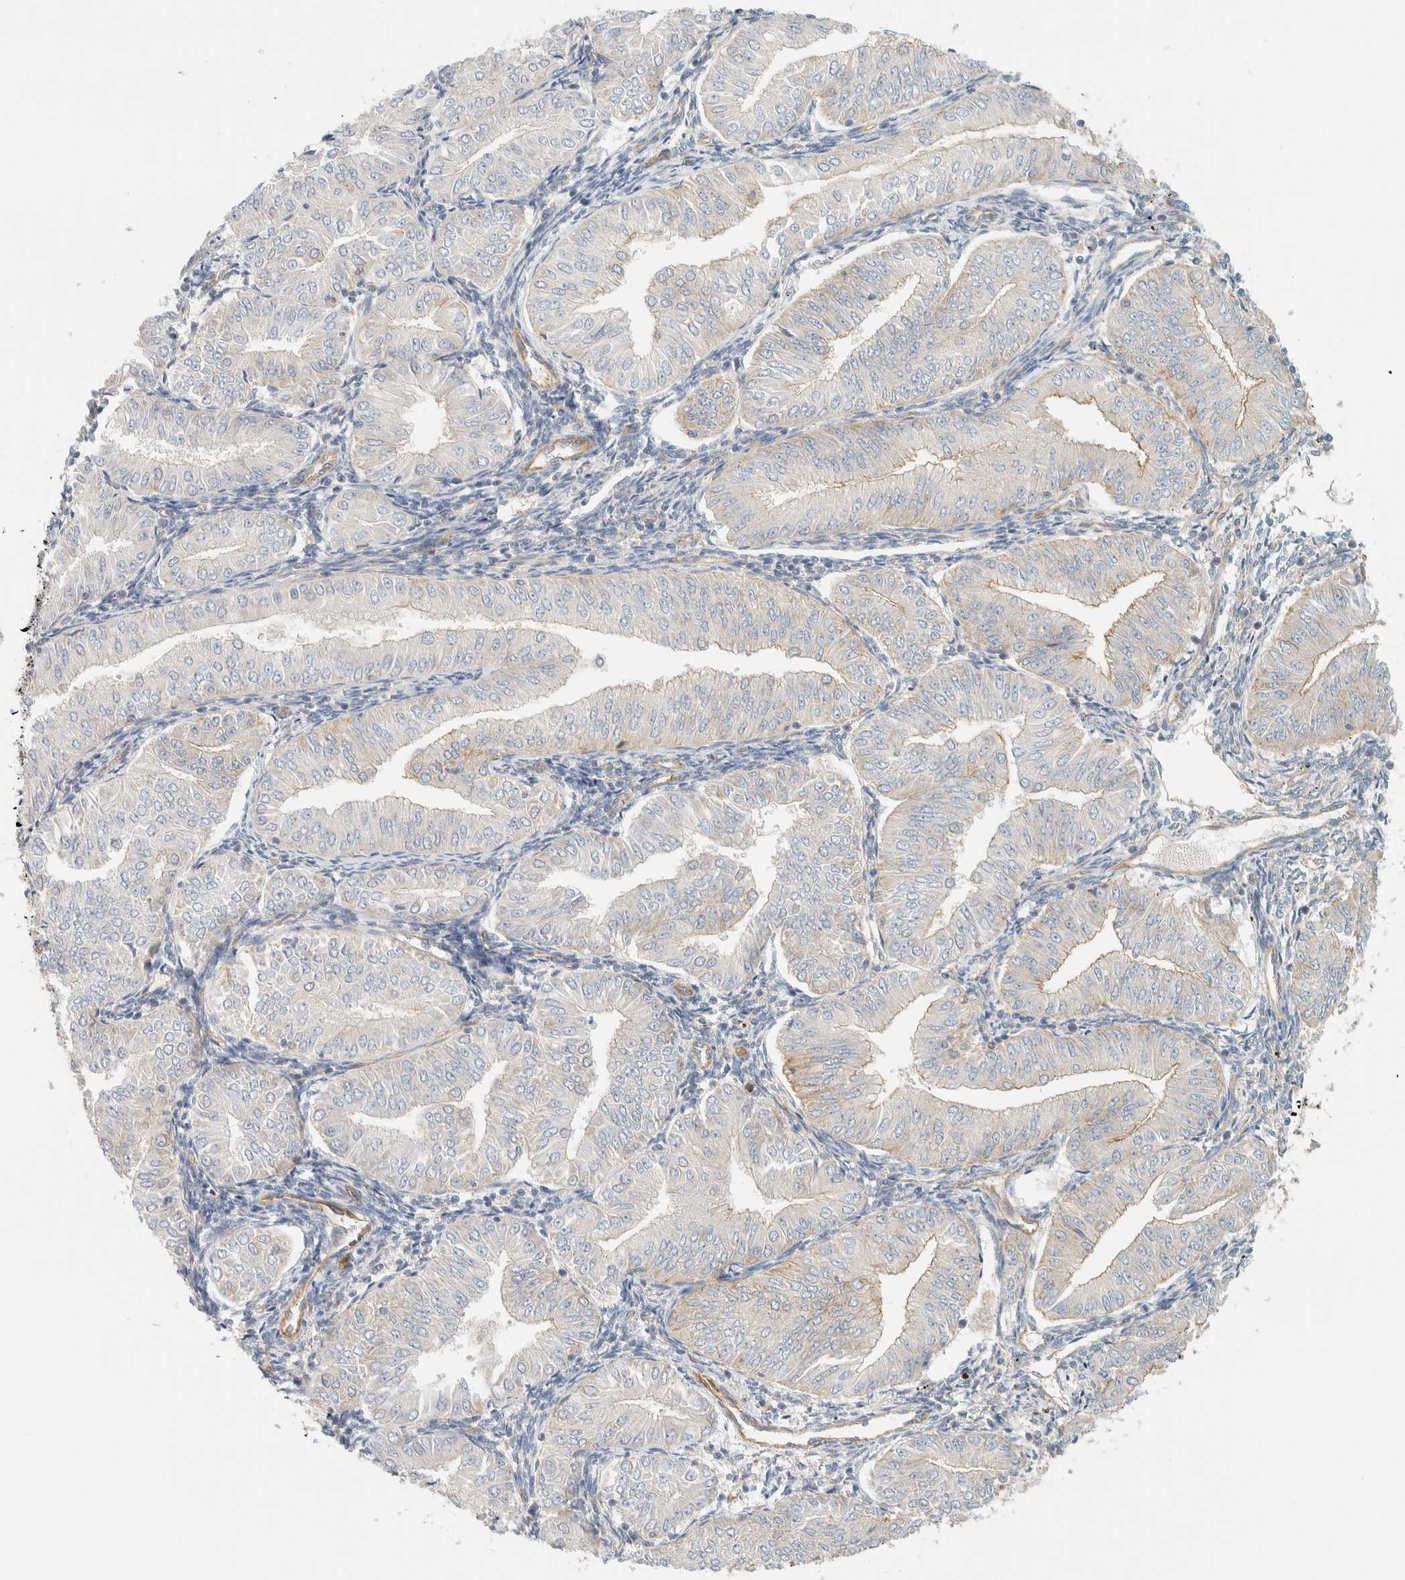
{"staining": {"intensity": "negative", "quantity": "none", "location": "none"}, "tissue": "endometrial cancer", "cell_type": "Tumor cells", "image_type": "cancer", "snomed": [{"axis": "morphology", "description": "Normal tissue, NOS"}, {"axis": "morphology", "description": "Adenocarcinoma, NOS"}, {"axis": "topography", "description": "Endometrium"}], "caption": "Immunohistochemistry photomicrograph of endometrial cancer (adenocarcinoma) stained for a protein (brown), which exhibits no expression in tumor cells.", "gene": "LIMA1", "patient": {"sex": "female", "age": 53}}